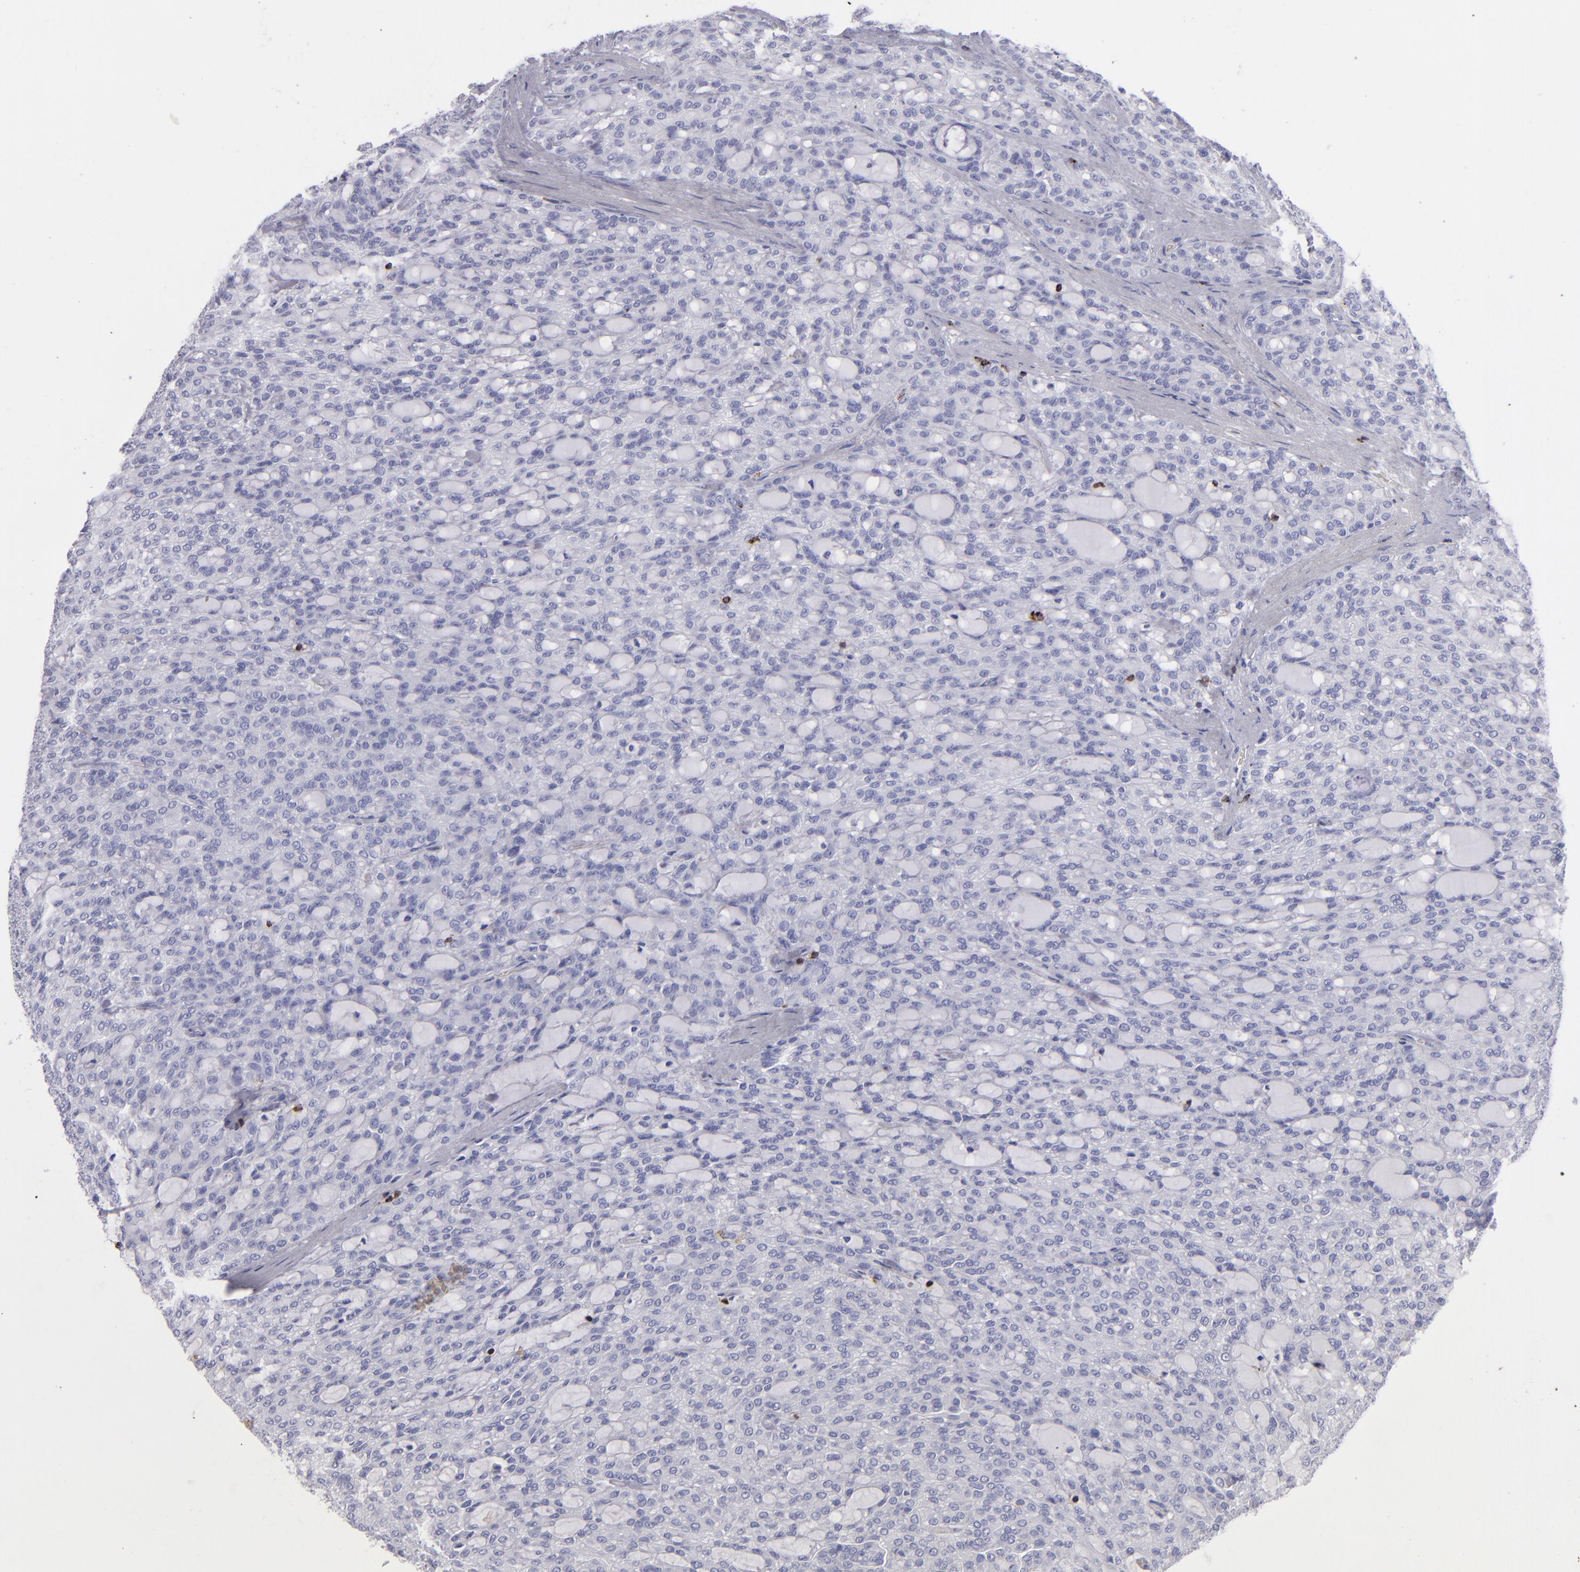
{"staining": {"intensity": "negative", "quantity": "none", "location": "none"}, "tissue": "renal cancer", "cell_type": "Tumor cells", "image_type": "cancer", "snomed": [{"axis": "morphology", "description": "Adenocarcinoma, NOS"}, {"axis": "topography", "description": "Kidney"}], "caption": "IHC micrograph of neoplastic tissue: renal cancer (adenocarcinoma) stained with DAB (3,3'-diaminobenzidine) exhibits no significant protein expression in tumor cells. The staining is performed using DAB (3,3'-diaminobenzidine) brown chromogen with nuclei counter-stained in using hematoxylin.", "gene": "CD2", "patient": {"sex": "male", "age": 63}}